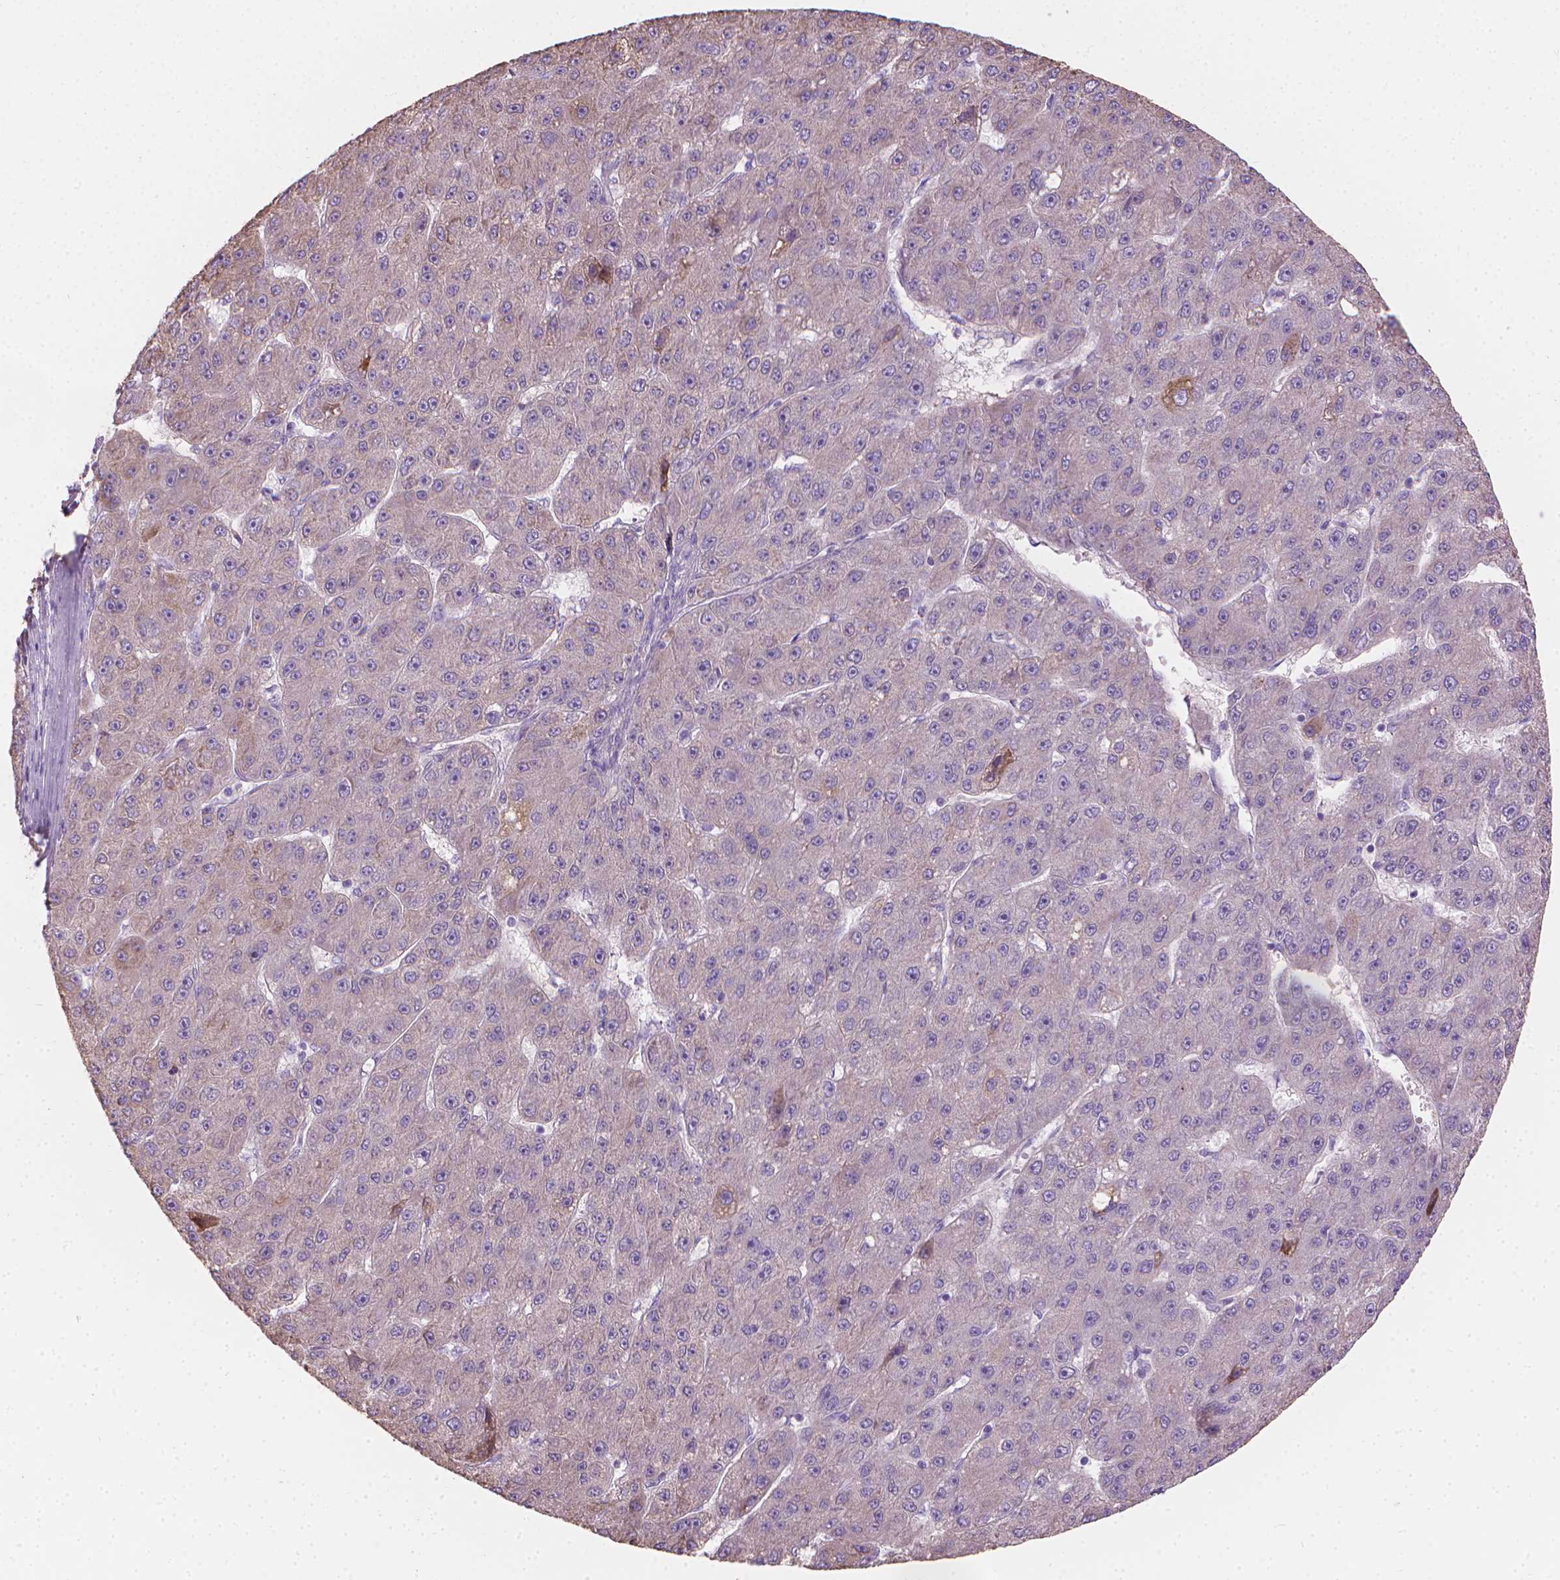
{"staining": {"intensity": "negative", "quantity": "none", "location": "none"}, "tissue": "liver cancer", "cell_type": "Tumor cells", "image_type": "cancer", "snomed": [{"axis": "morphology", "description": "Carcinoma, Hepatocellular, NOS"}, {"axis": "topography", "description": "Liver"}], "caption": "Immunohistochemistry (IHC) micrograph of neoplastic tissue: hepatocellular carcinoma (liver) stained with DAB demonstrates no significant protein expression in tumor cells. (Brightfield microscopy of DAB immunohistochemistry (IHC) at high magnification).", "gene": "CABCOCO1", "patient": {"sex": "male", "age": 67}}